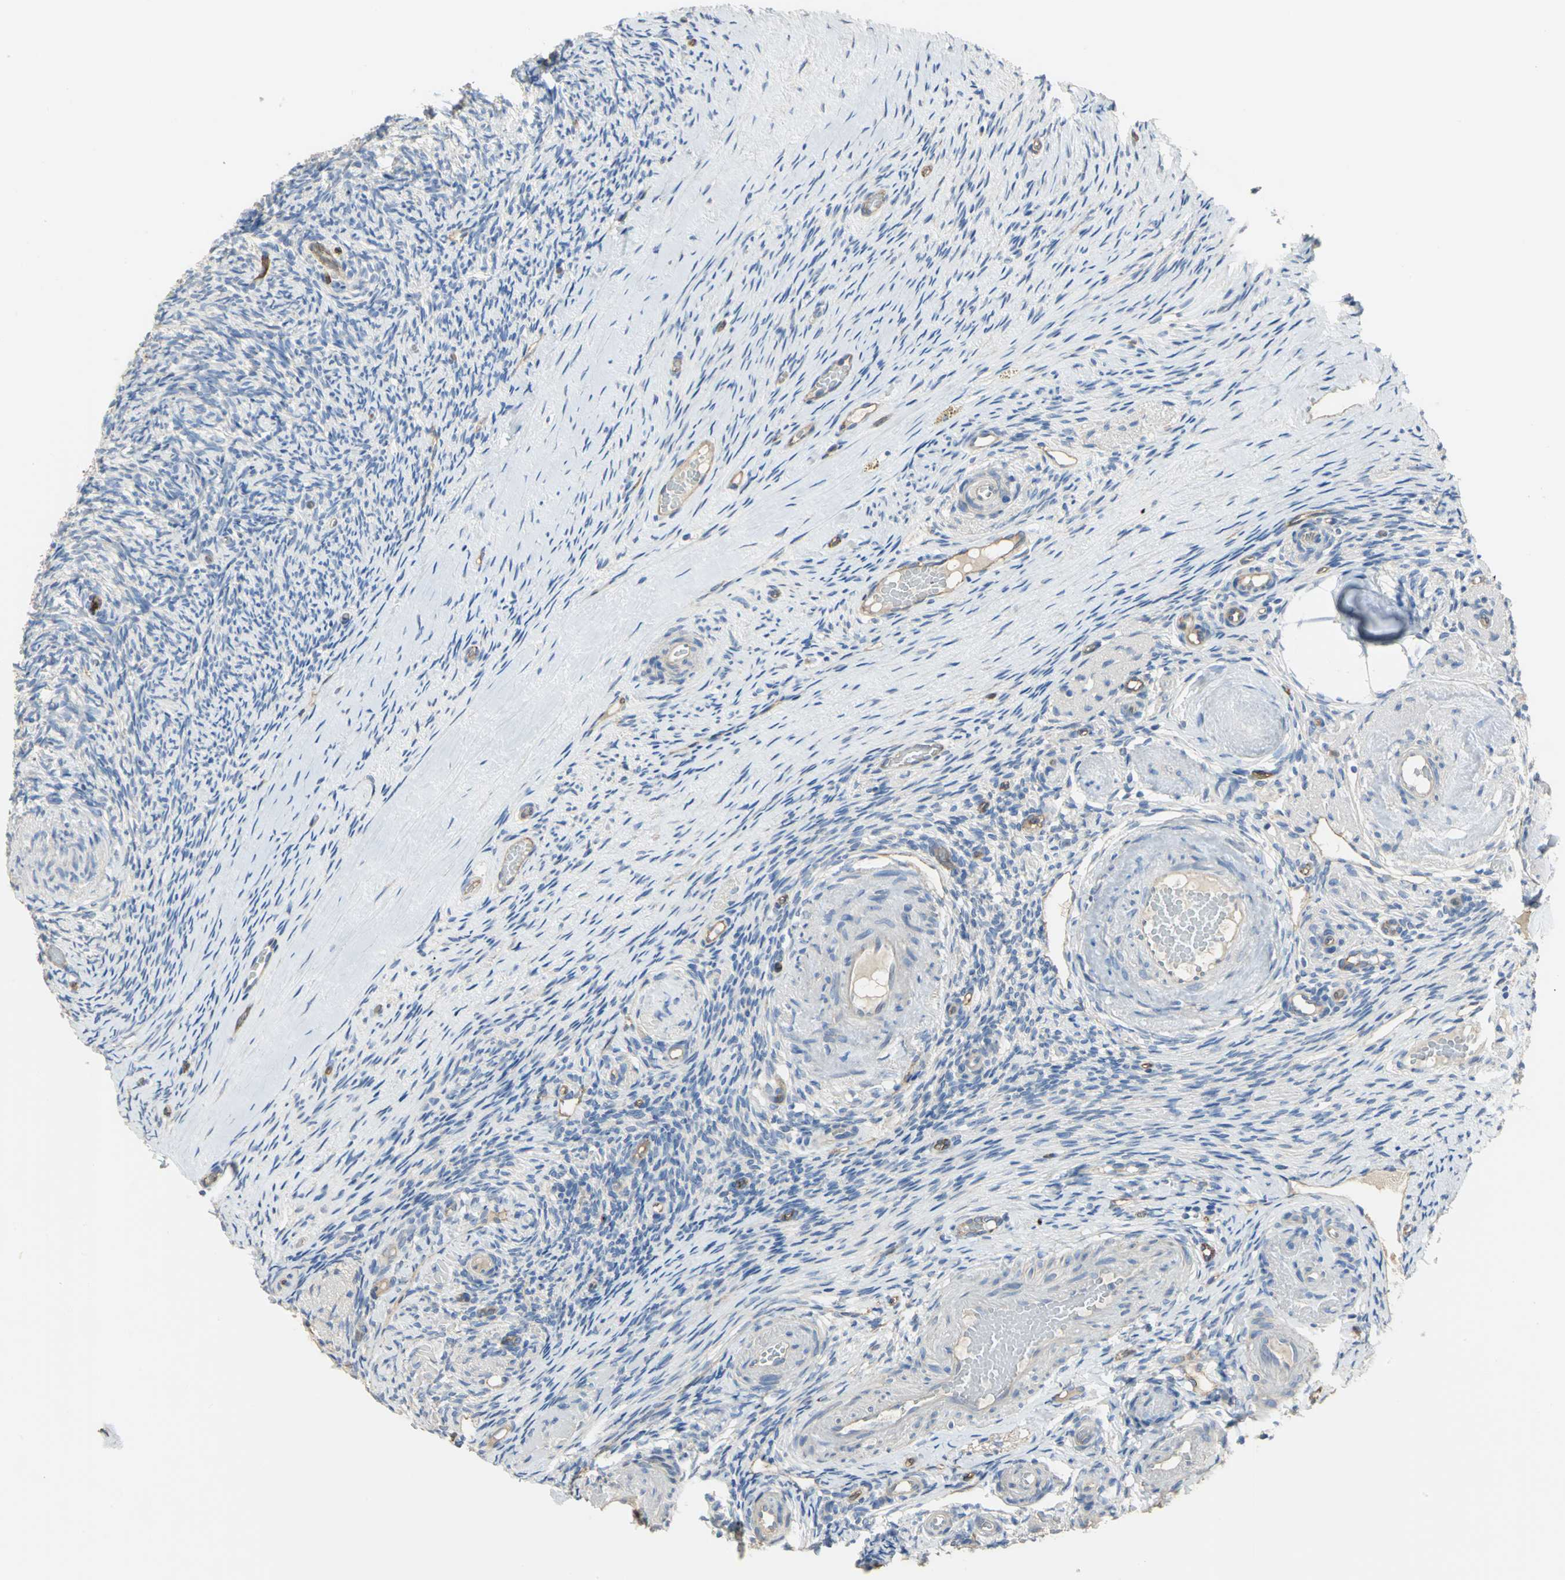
{"staining": {"intensity": "negative", "quantity": "none", "location": "none"}, "tissue": "ovary", "cell_type": "Ovarian stroma cells", "image_type": "normal", "snomed": [{"axis": "morphology", "description": "Normal tissue, NOS"}, {"axis": "topography", "description": "Ovary"}], "caption": "A micrograph of ovary stained for a protein reveals no brown staining in ovarian stroma cells. (DAB (3,3'-diaminobenzidine) immunohistochemistry (IHC) visualized using brightfield microscopy, high magnification).", "gene": "DLGAP5", "patient": {"sex": "female", "age": 60}}